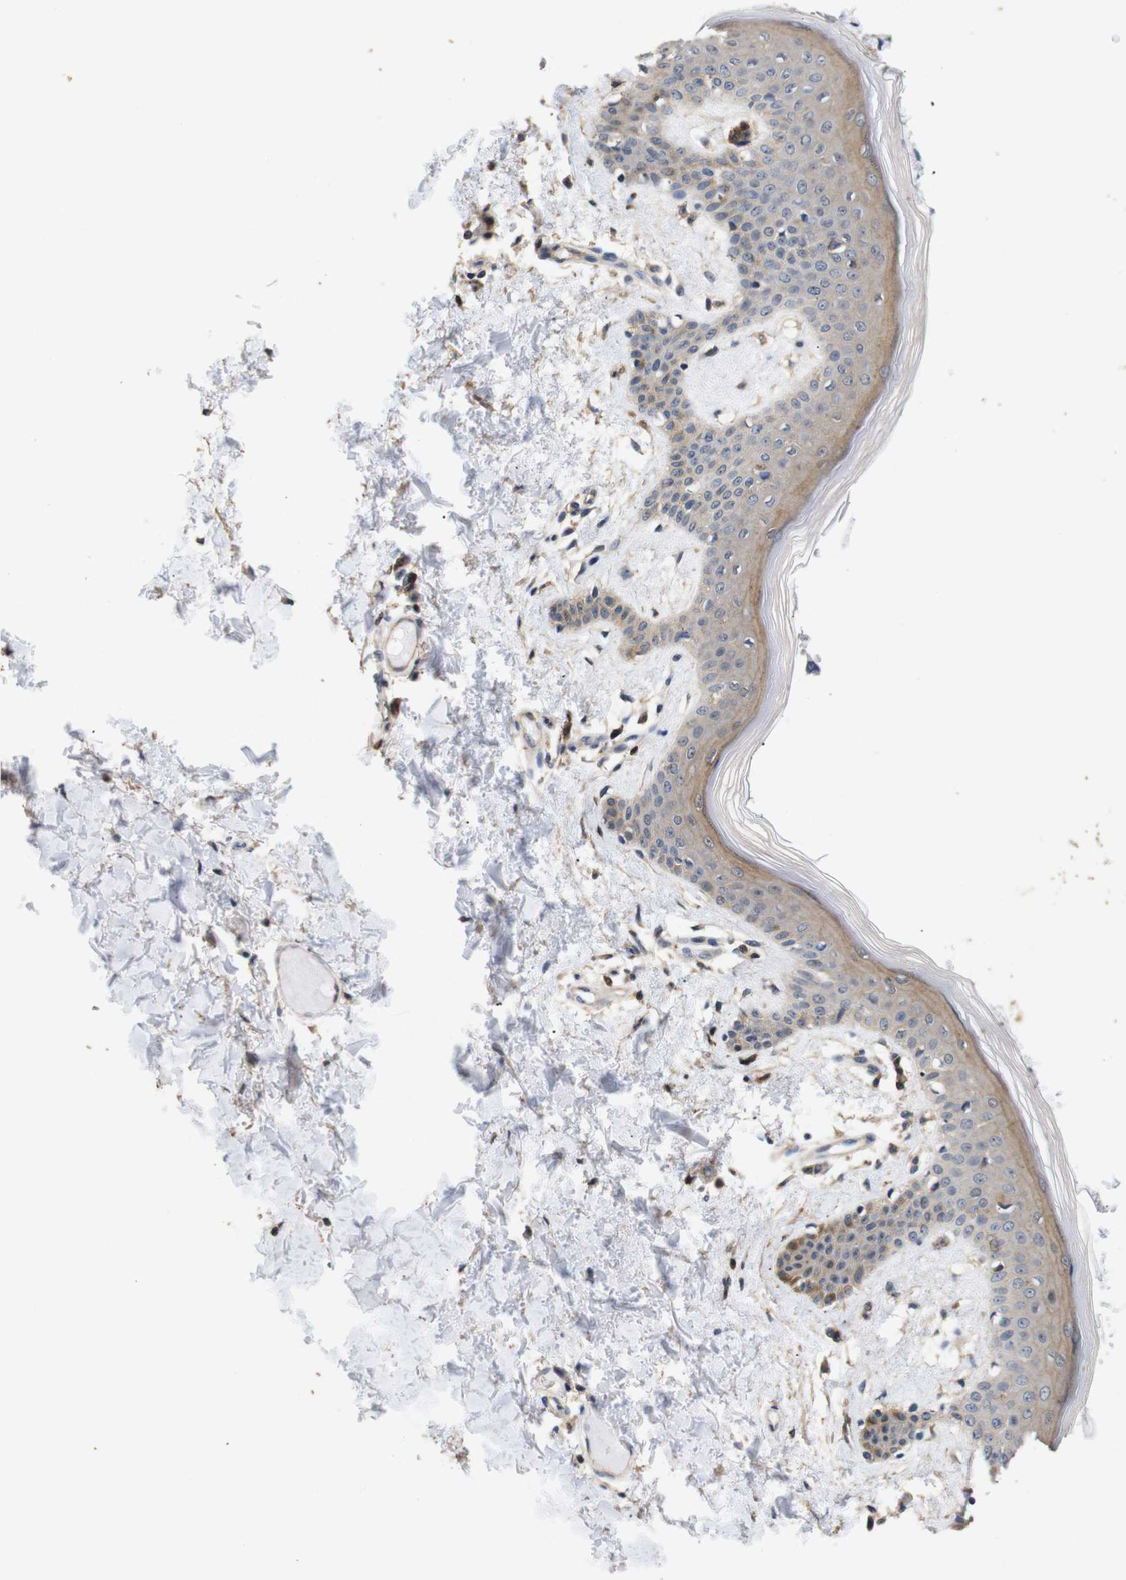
{"staining": {"intensity": "moderate", "quantity": "25%-75%", "location": "cytoplasmic/membranous"}, "tissue": "skin", "cell_type": "Fibroblasts", "image_type": "normal", "snomed": [{"axis": "morphology", "description": "Normal tissue, NOS"}, {"axis": "topography", "description": "Skin"}], "caption": "Moderate cytoplasmic/membranous staining is appreciated in approximately 25%-75% of fibroblasts in benign skin. The staining was performed using DAB (3,3'-diaminobenzidine), with brown indicating positive protein expression. Nuclei are stained blue with hematoxylin.", "gene": "BRWD3", "patient": {"sex": "male", "age": 53}}